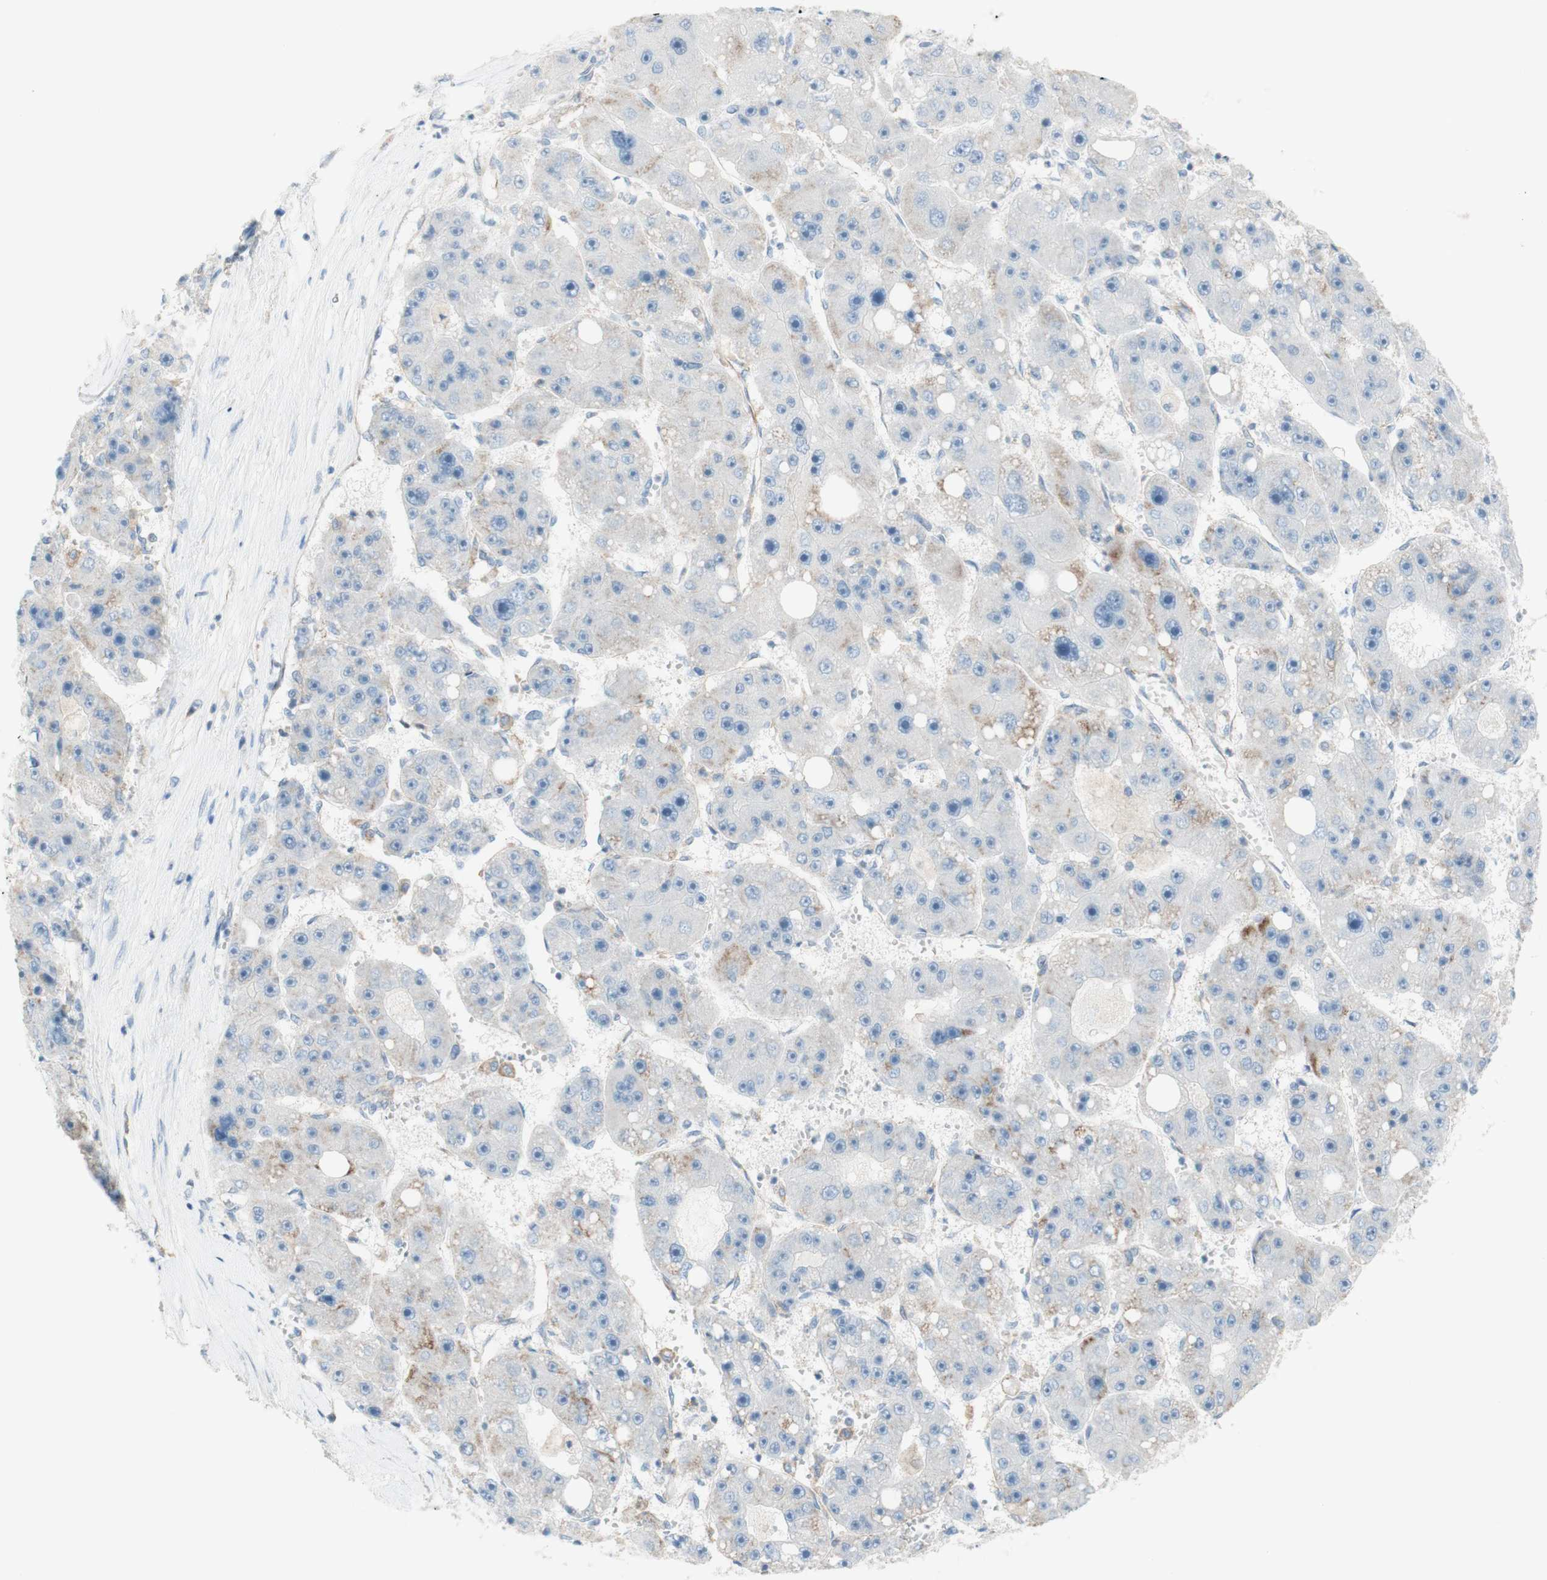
{"staining": {"intensity": "moderate", "quantity": "25%-75%", "location": "cytoplasmic/membranous"}, "tissue": "liver cancer", "cell_type": "Tumor cells", "image_type": "cancer", "snomed": [{"axis": "morphology", "description": "Carcinoma, Hepatocellular, NOS"}, {"axis": "topography", "description": "Liver"}], "caption": "This is an image of immunohistochemistry staining of liver cancer (hepatocellular carcinoma), which shows moderate positivity in the cytoplasmic/membranous of tumor cells.", "gene": "POU2AF1", "patient": {"sex": "female", "age": 61}}